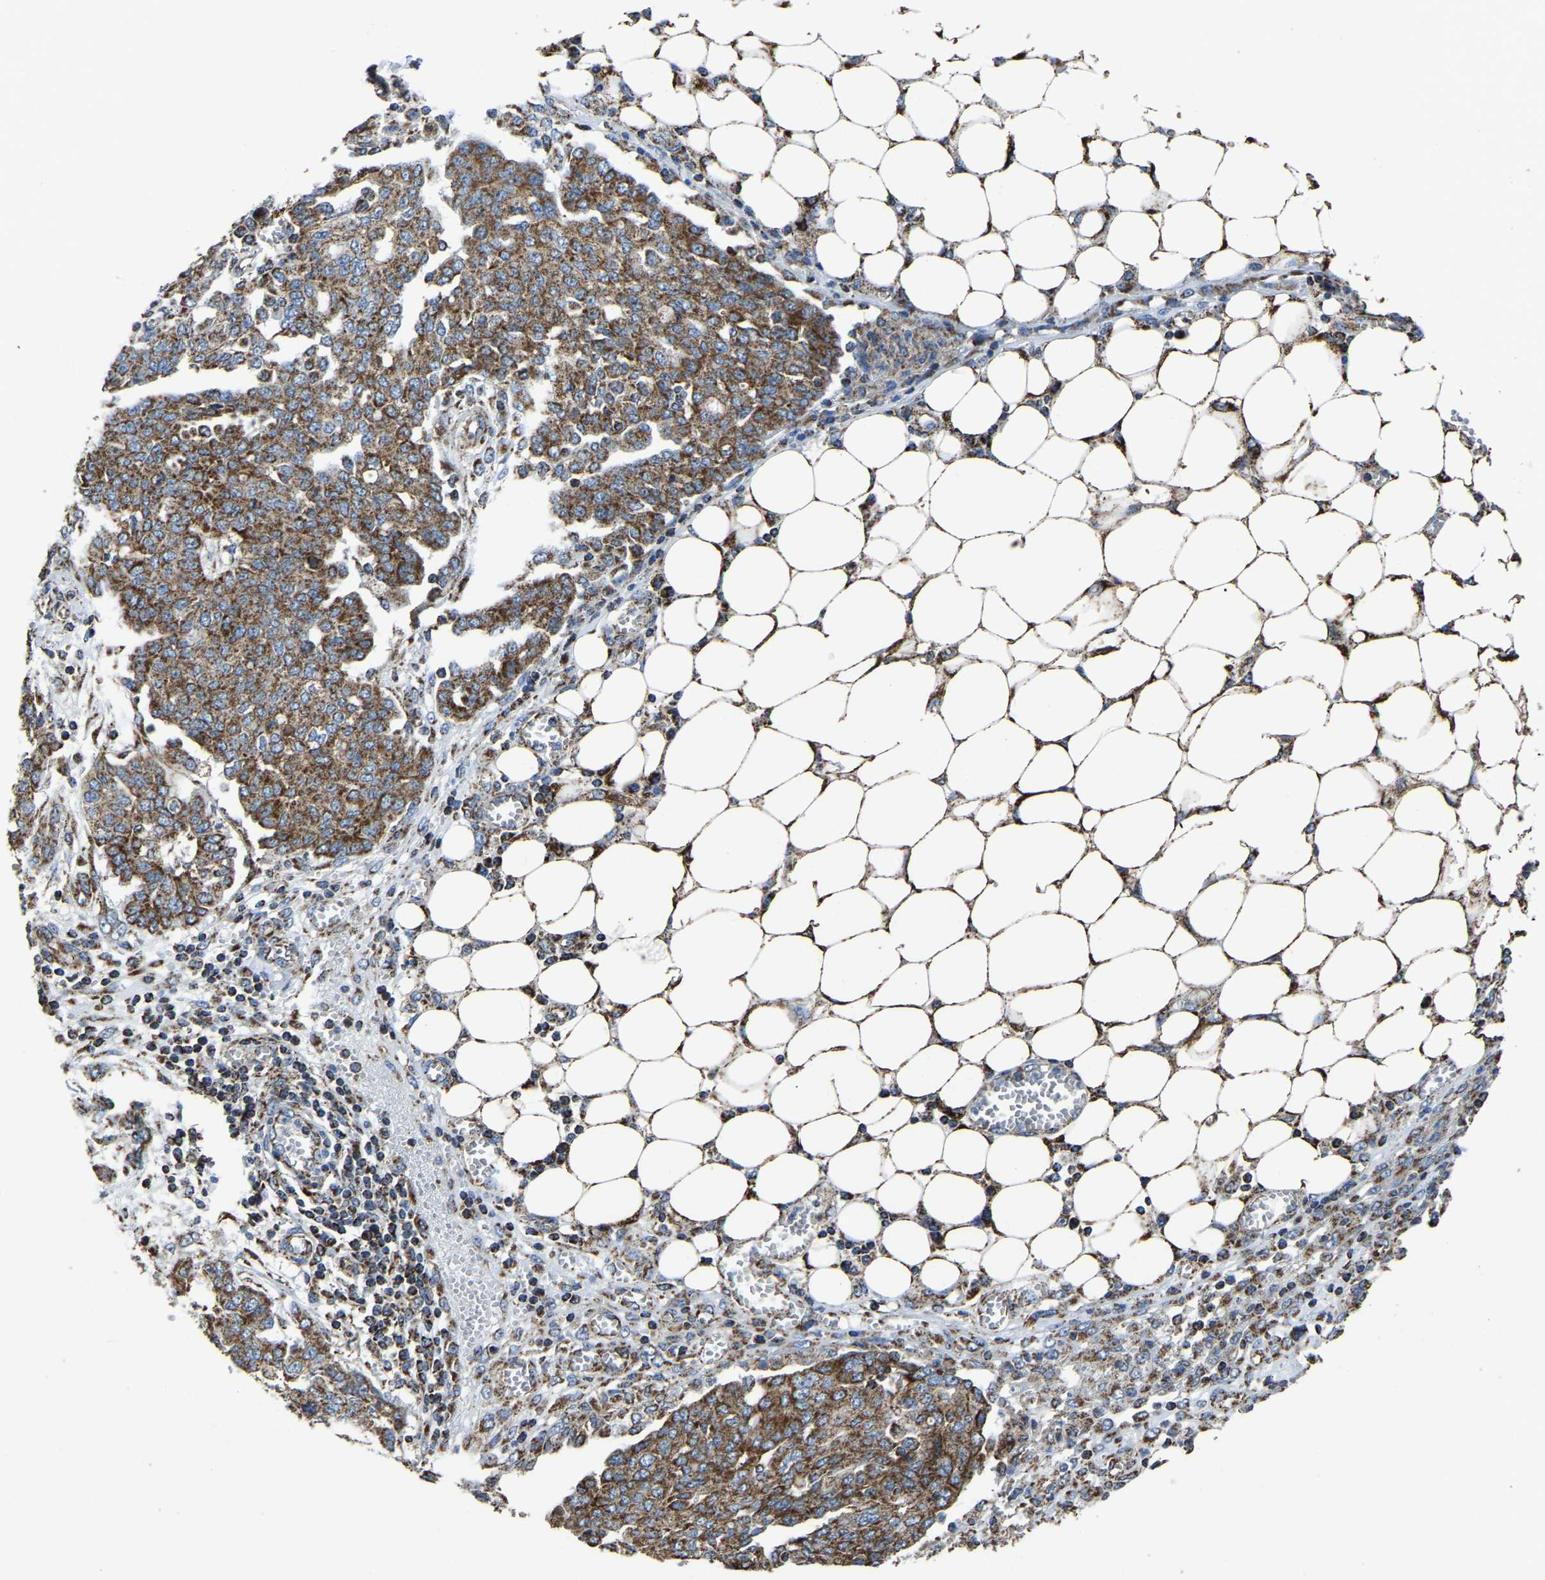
{"staining": {"intensity": "moderate", "quantity": ">75%", "location": "cytoplasmic/membranous"}, "tissue": "ovarian cancer", "cell_type": "Tumor cells", "image_type": "cancer", "snomed": [{"axis": "morphology", "description": "Cystadenocarcinoma, serous, NOS"}, {"axis": "topography", "description": "Soft tissue"}, {"axis": "topography", "description": "Ovary"}], "caption": "Protein staining exhibits moderate cytoplasmic/membranous staining in approximately >75% of tumor cells in serous cystadenocarcinoma (ovarian).", "gene": "ETFA", "patient": {"sex": "female", "age": 57}}